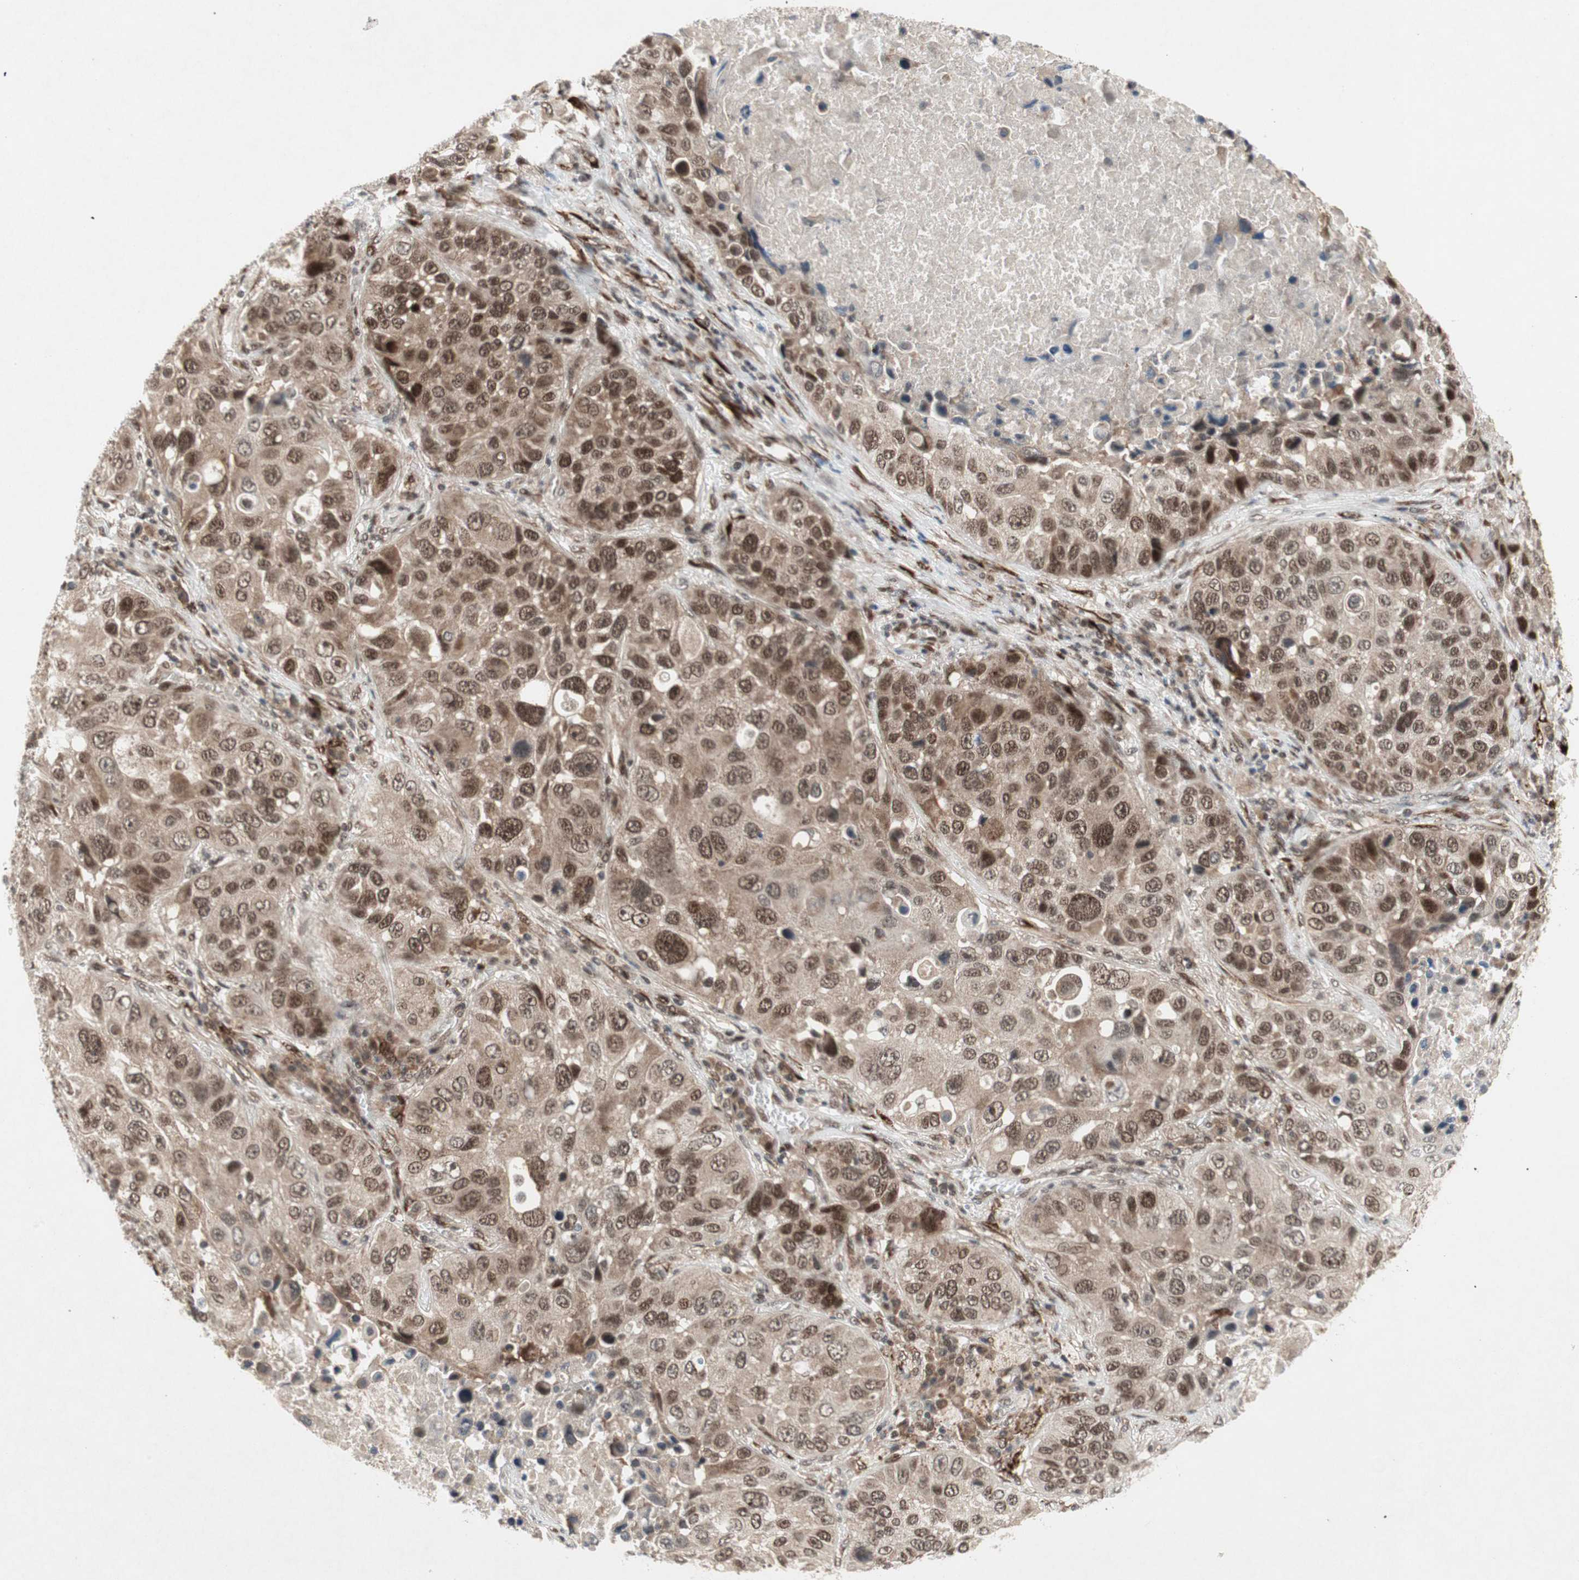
{"staining": {"intensity": "strong", "quantity": ">75%", "location": "cytoplasmic/membranous,nuclear"}, "tissue": "lung cancer", "cell_type": "Tumor cells", "image_type": "cancer", "snomed": [{"axis": "morphology", "description": "Squamous cell carcinoma, NOS"}, {"axis": "topography", "description": "Lung"}], "caption": "This photomicrograph shows immunohistochemistry staining of human lung squamous cell carcinoma, with high strong cytoplasmic/membranous and nuclear expression in approximately >75% of tumor cells.", "gene": "TCF12", "patient": {"sex": "male", "age": 57}}